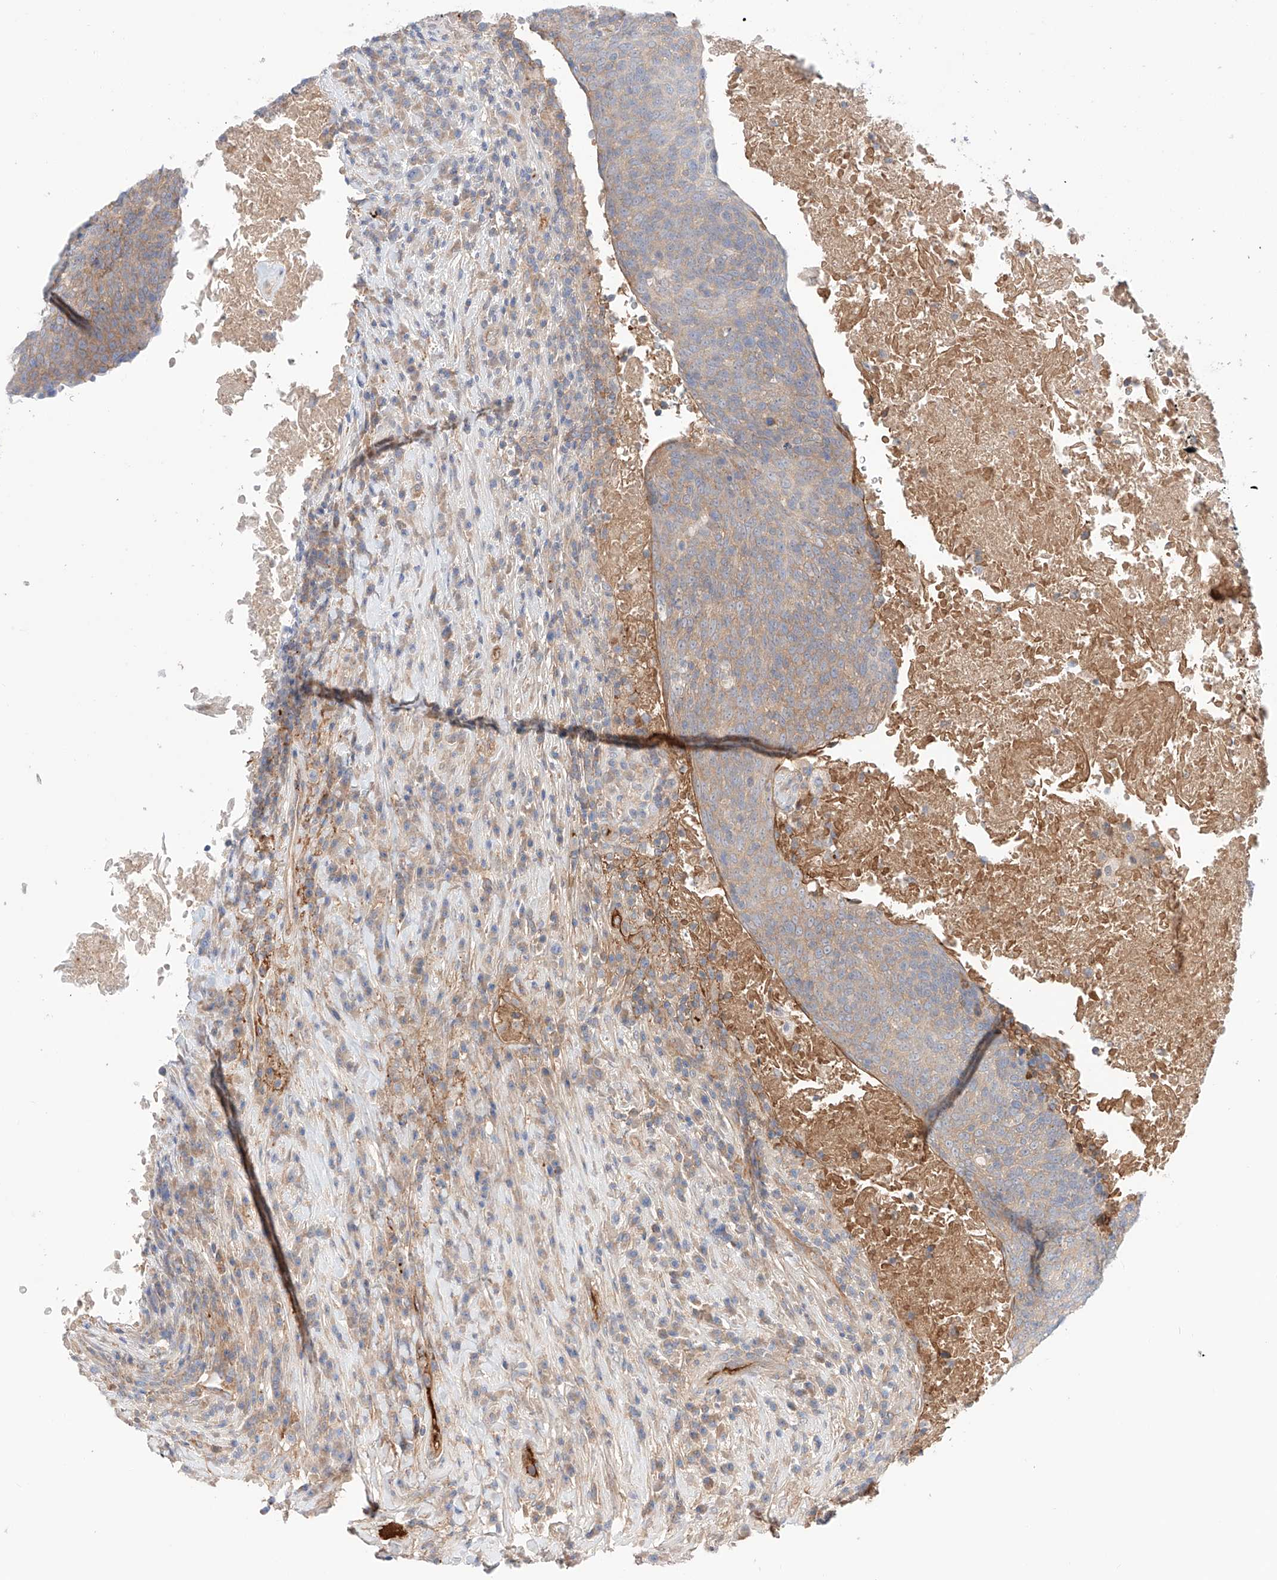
{"staining": {"intensity": "weak", "quantity": "25%-75%", "location": "cytoplasmic/membranous"}, "tissue": "head and neck cancer", "cell_type": "Tumor cells", "image_type": "cancer", "snomed": [{"axis": "morphology", "description": "Squamous cell carcinoma, NOS"}, {"axis": "morphology", "description": "Squamous cell carcinoma, metastatic, NOS"}, {"axis": "topography", "description": "Lymph node"}, {"axis": "topography", "description": "Head-Neck"}], "caption": "An image of human metastatic squamous cell carcinoma (head and neck) stained for a protein exhibits weak cytoplasmic/membranous brown staining in tumor cells.", "gene": "PGGT1B", "patient": {"sex": "male", "age": 62}}